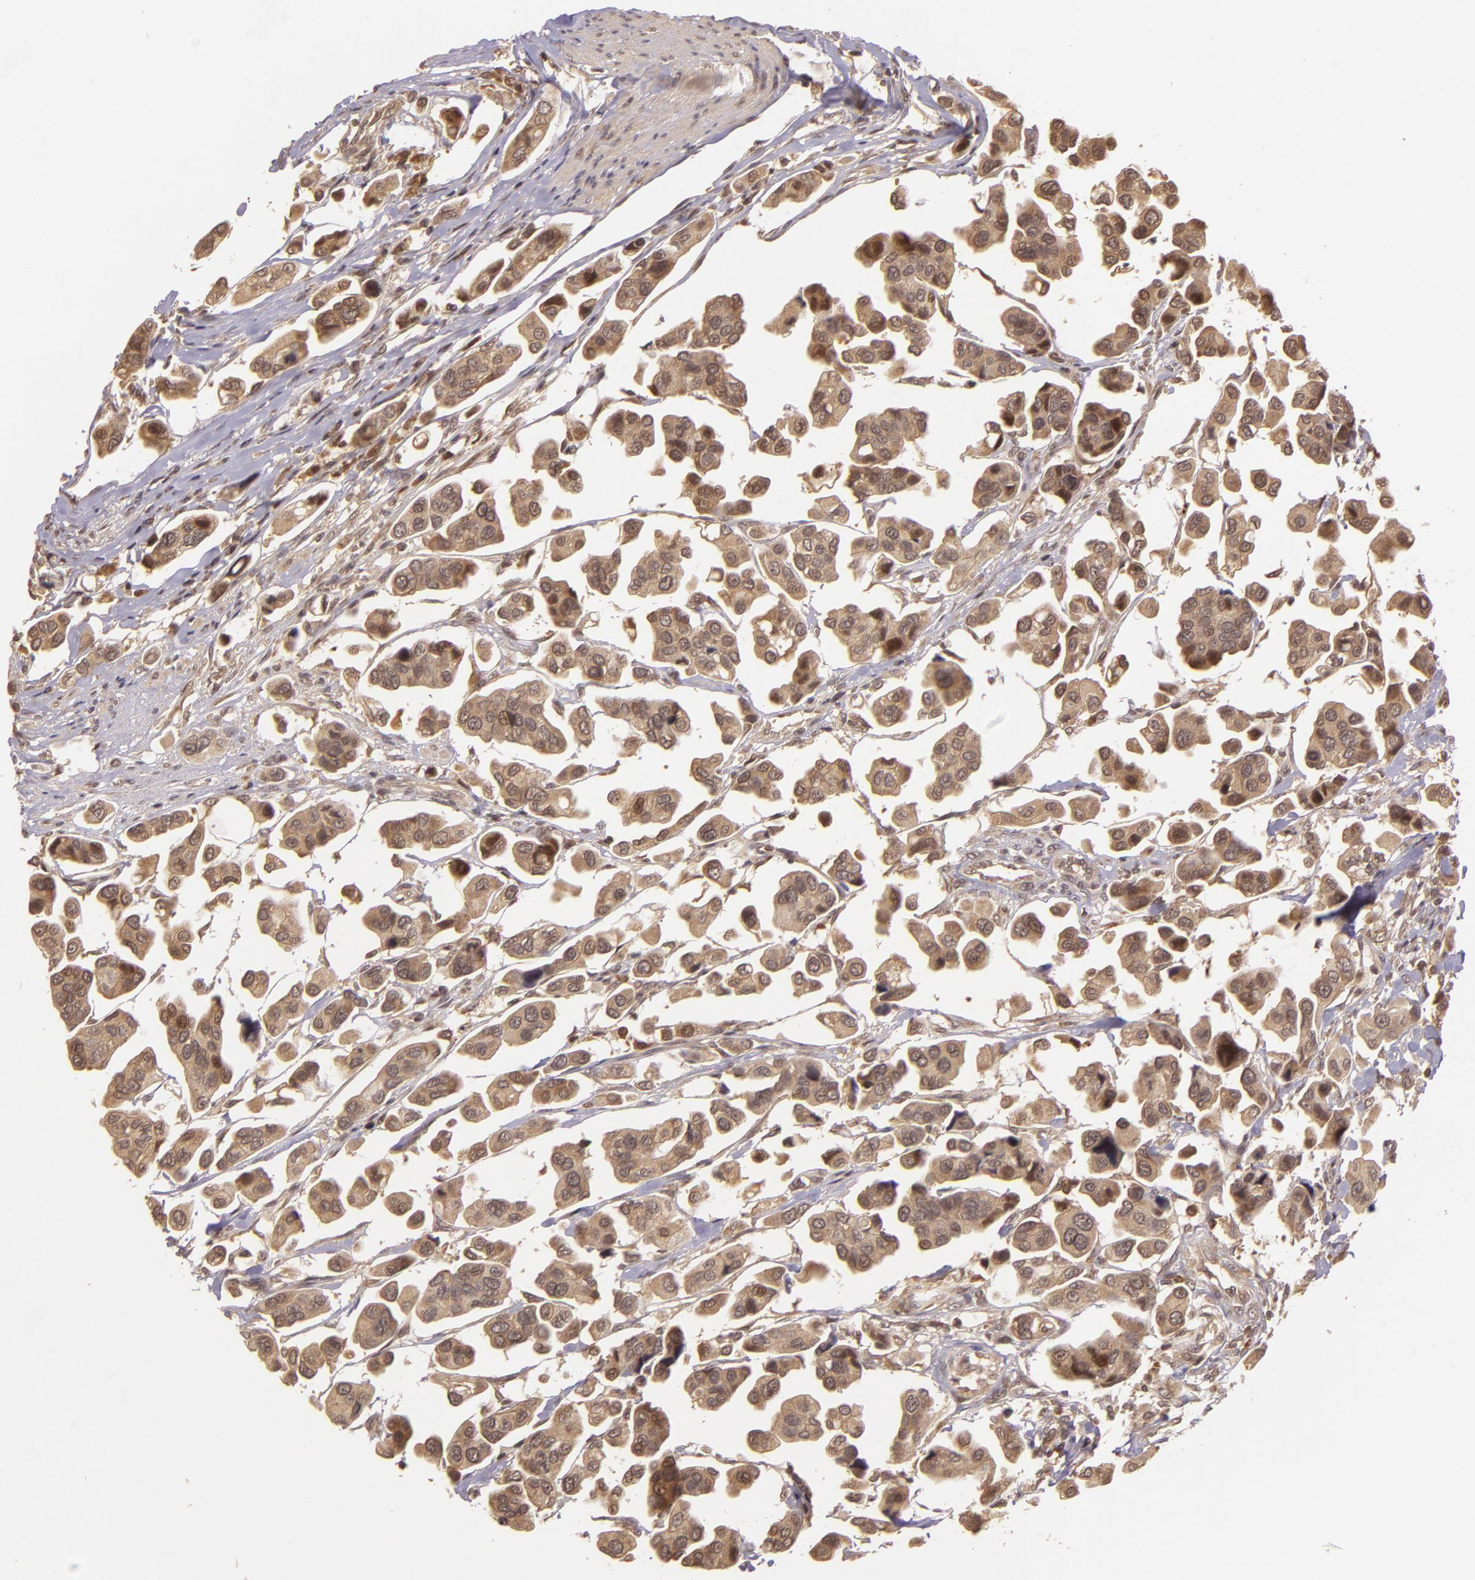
{"staining": {"intensity": "moderate", "quantity": ">75%", "location": "cytoplasmic/membranous"}, "tissue": "urothelial cancer", "cell_type": "Tumor cells", "image_type": "cancer", "snomed": [{"axis": "morphology", "description": "Adenocarcinoma, NOS"}, {"axis": "topography", "description": "Urinary bladder"}], "caption": "A micrograph of adenocarcinoma stained for a protein exhibits moderate cytoplasmic/membranous brown staining in tumor cells.", "gene": "TXNRD2", "patient": {"sex": "male", "age": 61}}